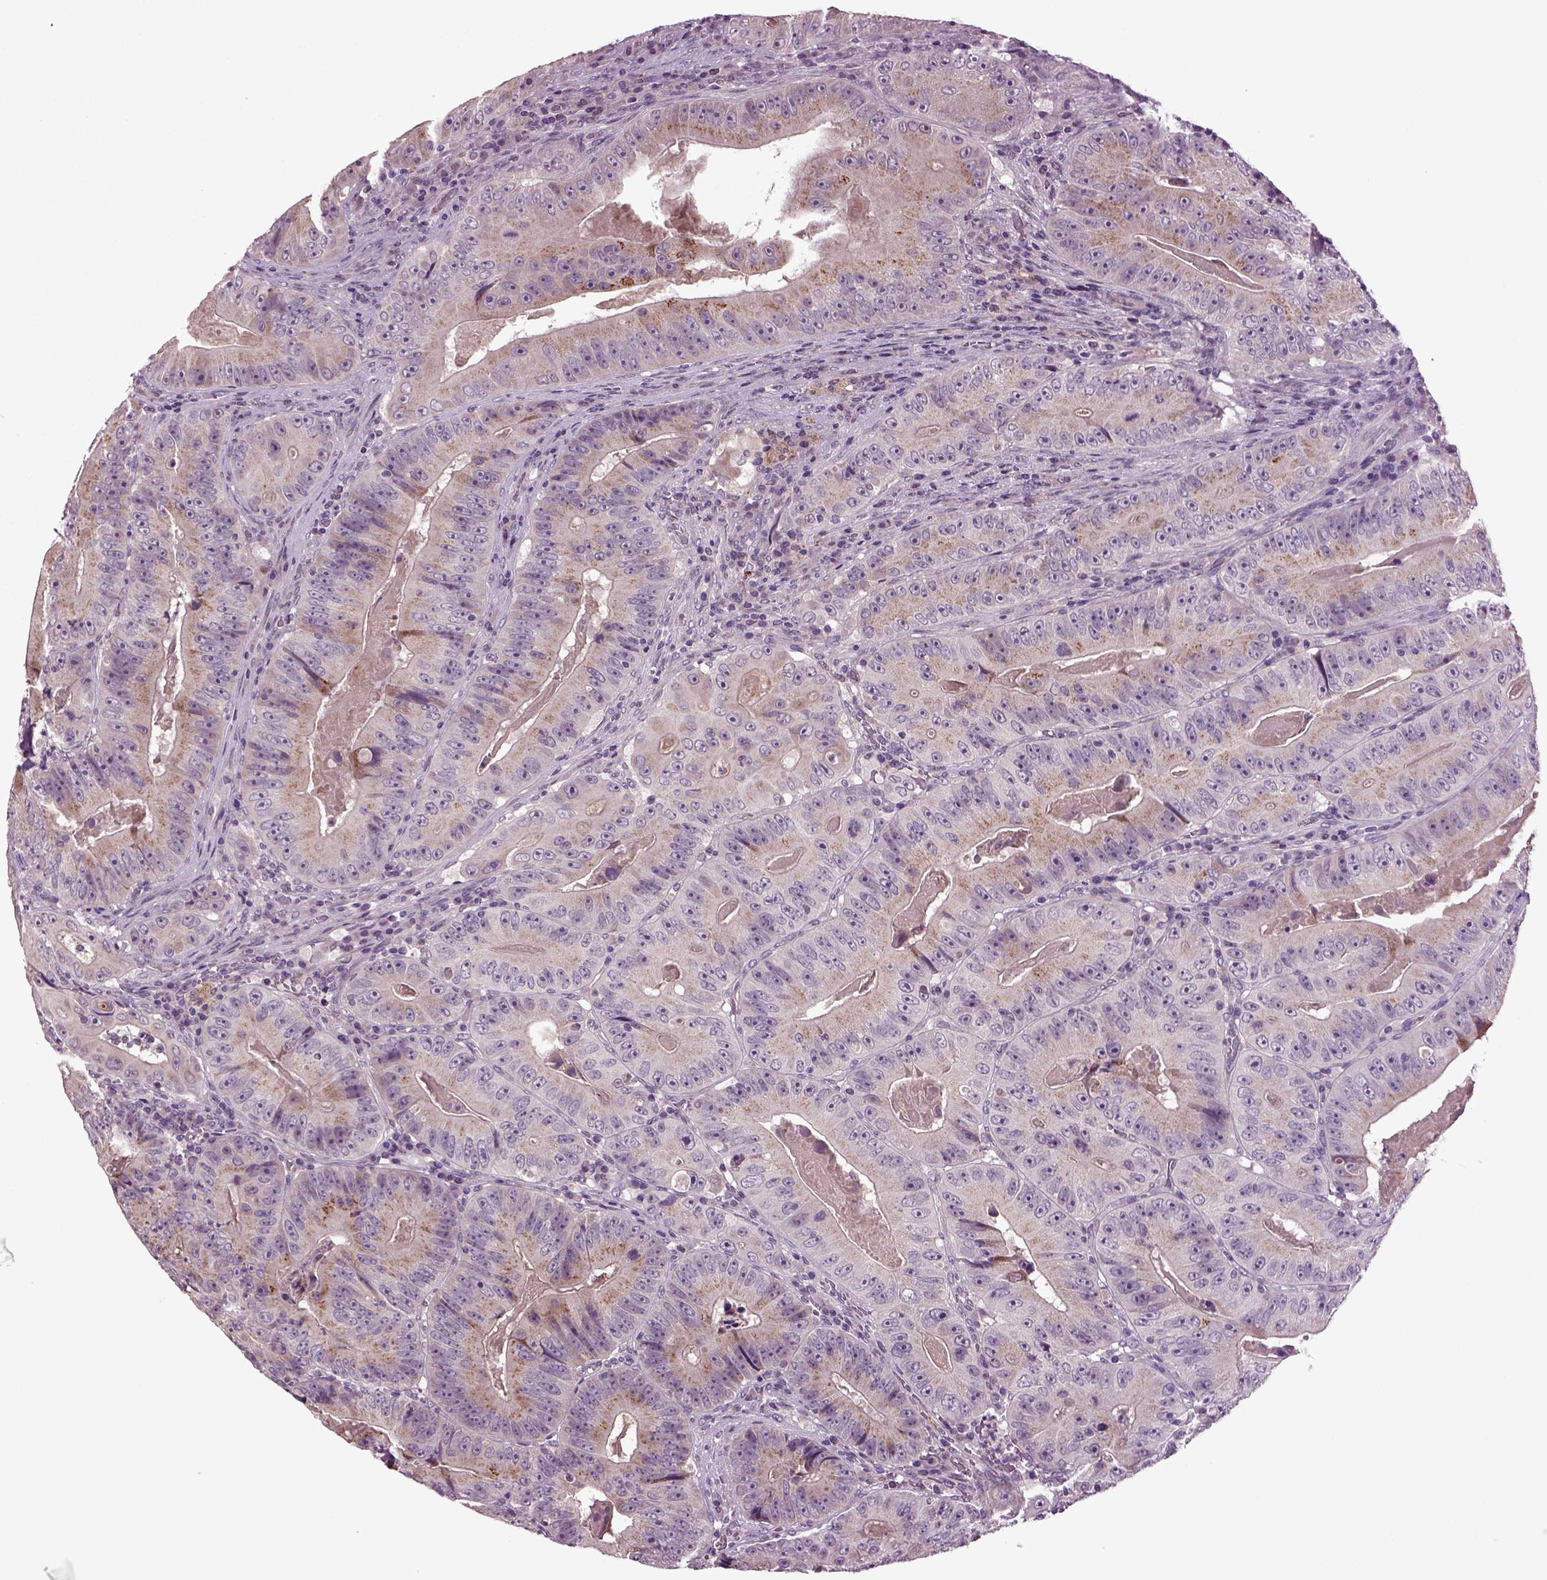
{"staining": {"intensity": "moderate", "quantity": "25%-75%", "location": "cytoplasmic/membranous"}, "tissue": "colorectal cancer", "cell_type": "Tumor cells", "image_type": "cancer", "snomed": [{"axis": "morphology", "description": "Adenocarcinoma, NOS"}, {"axis": "topography", "description": "Colon"}], "caption": "This micrograph reveals colorectal cancer (adenocarcinoma) stained with immunohistochemistry (IHC) to label a protein in brown. The cytoplasmic/membranous of tumor cells show moderate positivity for the protein. Nuclei are counter-stained blue.", "gene": "SLC17A6", "patient": {"sex": "female", "age": 86}}